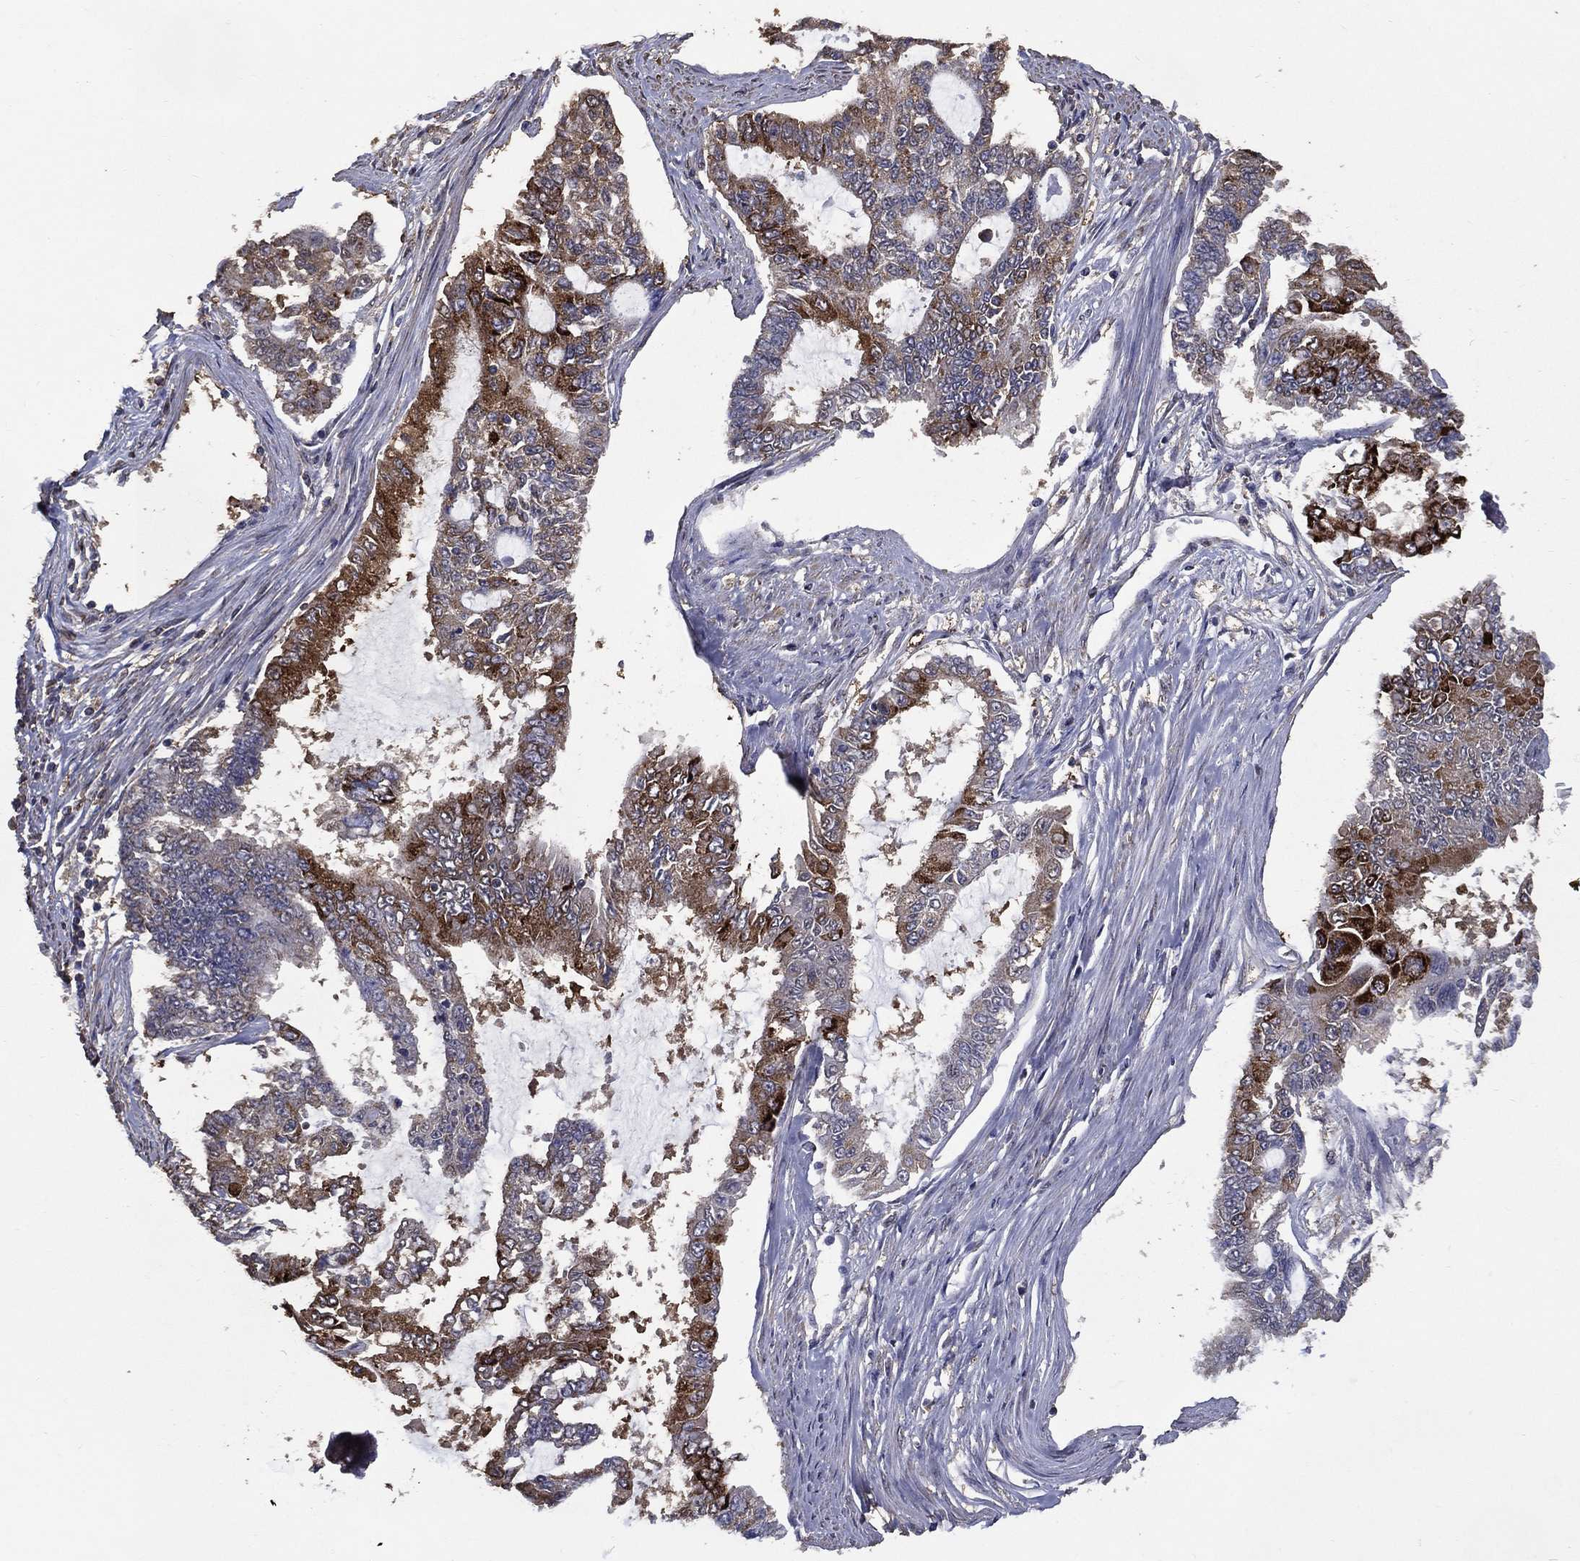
{"staining": {"intensity": "strong", "quantity": ">75%", "location": "cytoplasmic/membranous"}, "tissue": "endometrial cancer", "cell_type": "Tumor cells", "image_type": "cancer", "snomed": [{"axis": "morphology", "description": "Adenocarcinoma, NOS"}, {"axis": "topography", "description": "Uterus"}], "caption": "Tumor cells exhibit high levels of strong cytoplasmic/membranous expression in approximately >75% of cells in endometrial cancer (adenocarcinoma).", "gene": "GPR183", "patient": {"sex": "female", "age": 59}}